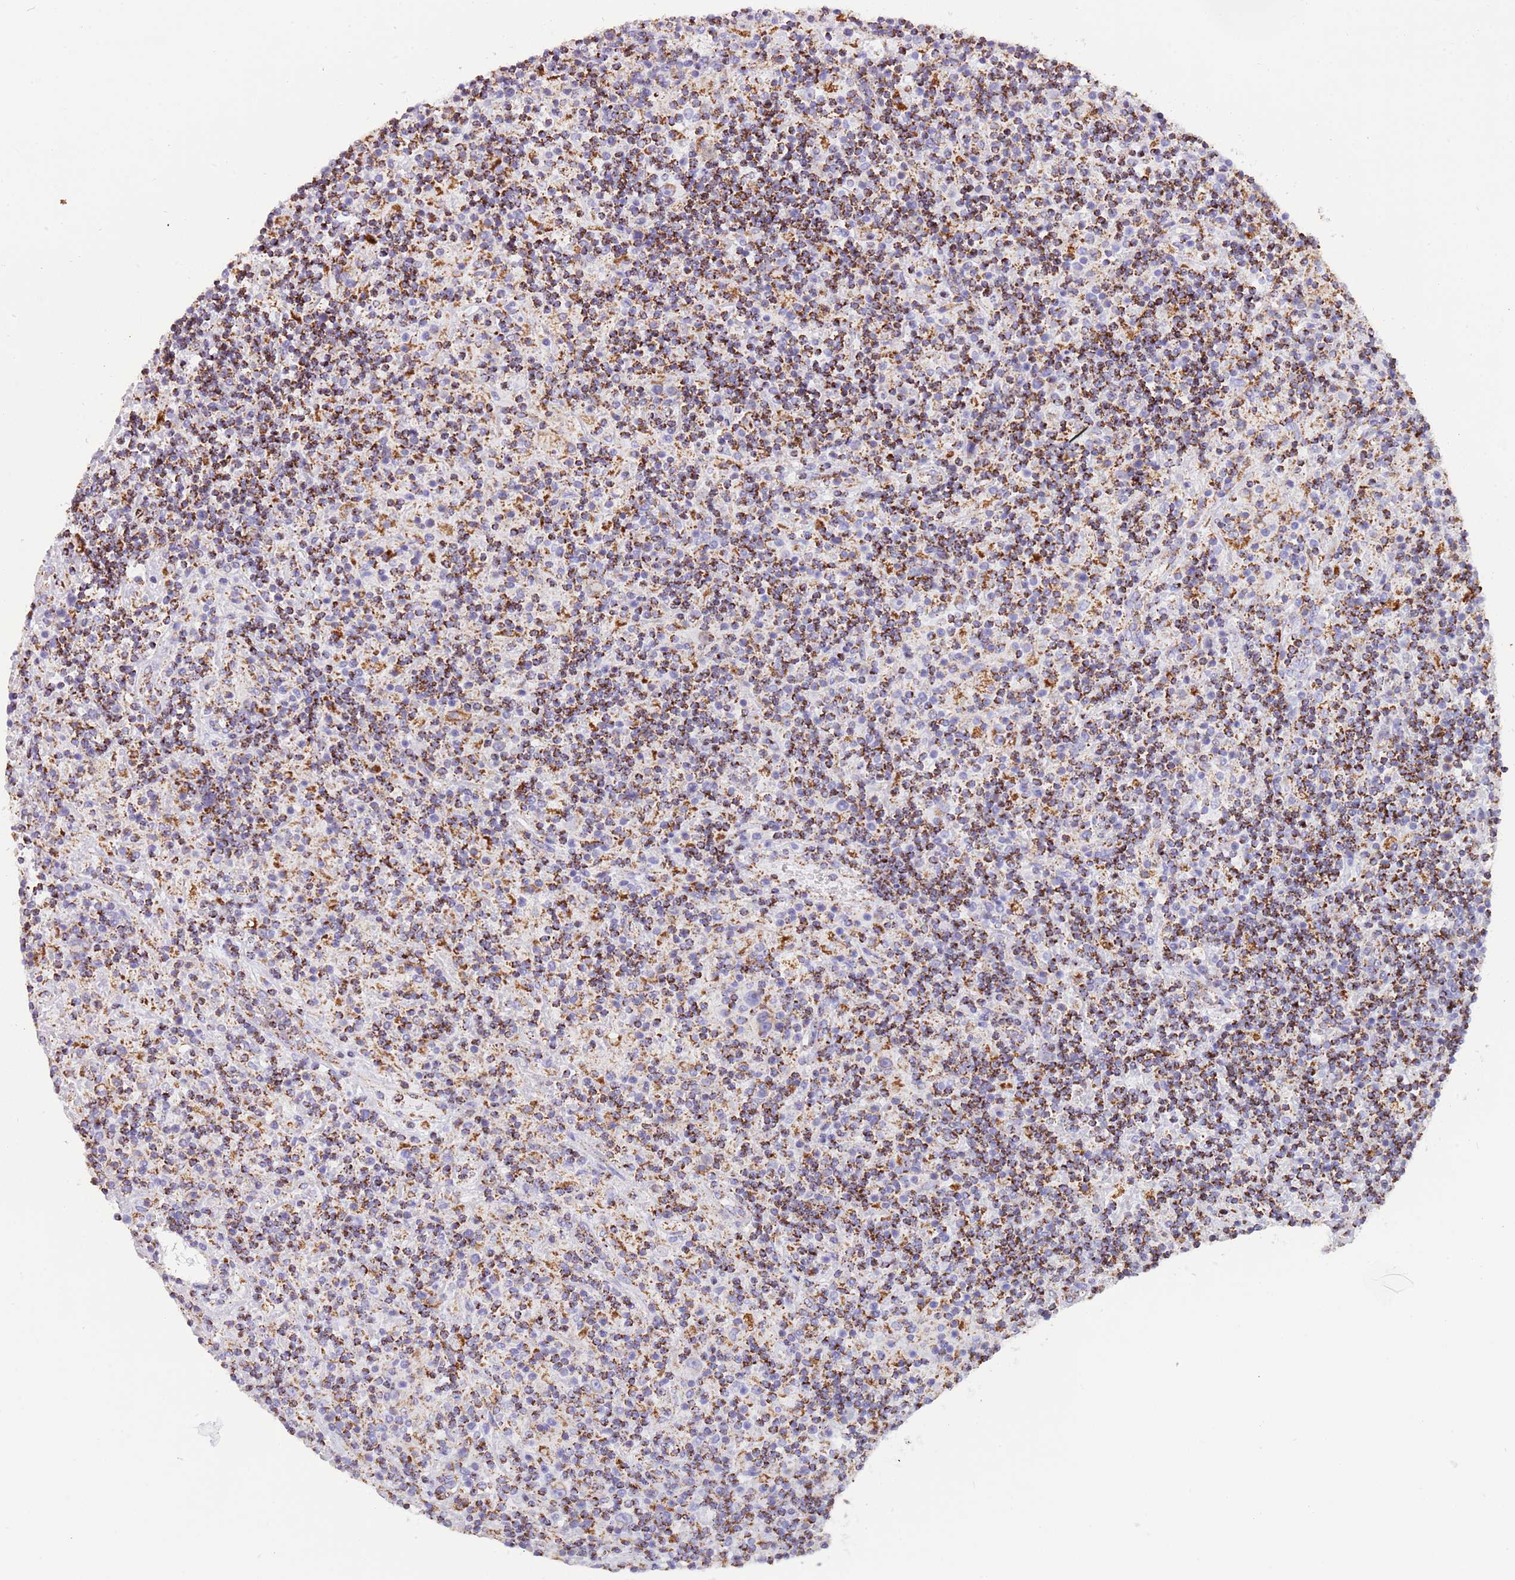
{"staining": {"intensity": "negative", "quantity": "none", "location": "none"}, "tissue": "lymphoma", "cell_type": "Tumor cells", "image_type": "cancer", "snomed": [{"axis": "morphology", "description": "Hodgkin's disease, NOS"}, {"axis": "topography", "description": "Lymph node"}], "caption": "Immunohistochemistry (IHC) photomicrograph of lymphoma stained for a protein (brown), which displays no positivity in tumor cells.", "gene": "SUCLG2", "patient": {"sex": "male", "age": 70}}